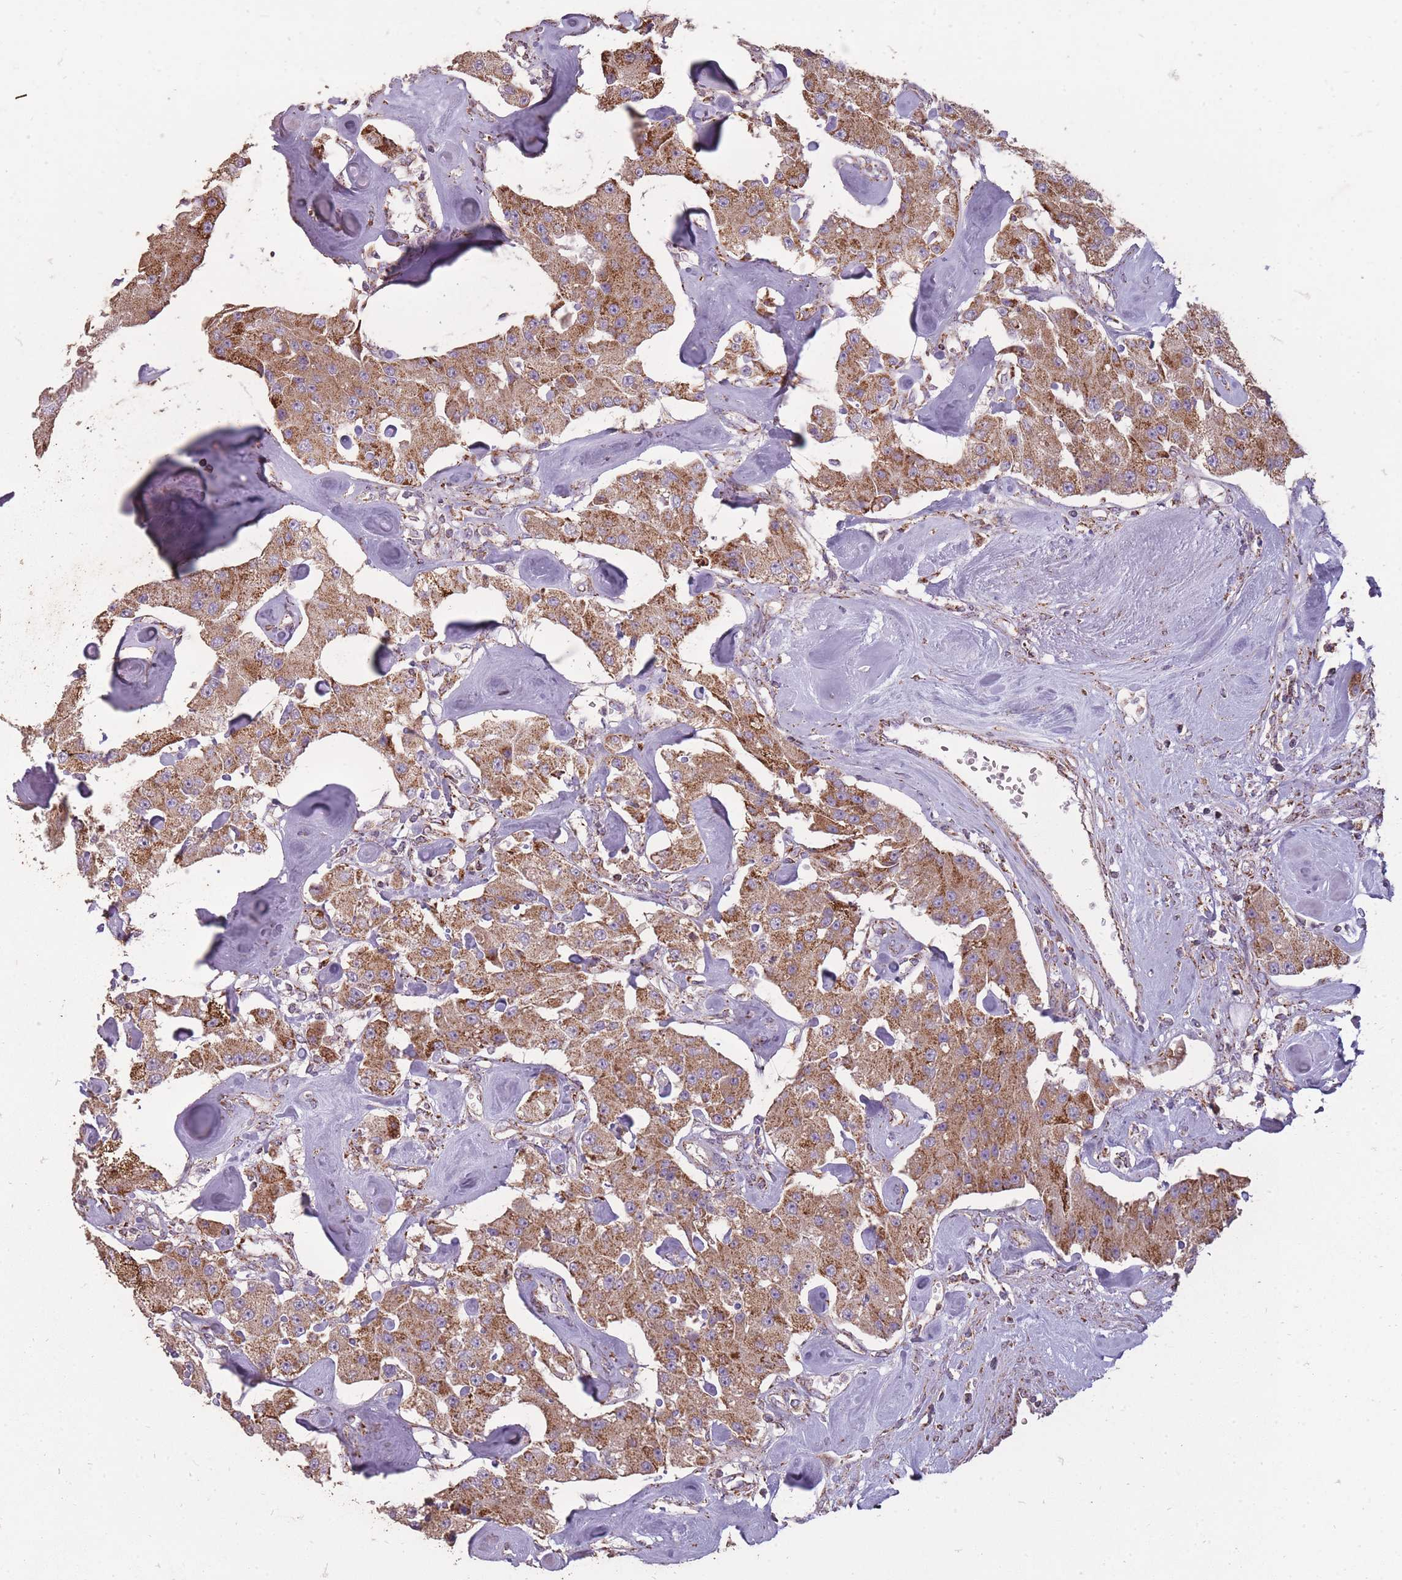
{"staining": {"intensity": "strong", "quantity": ">75%", "location": "cytoplasmic/membranous"}, "tissue": "carcinoid", "cell_type": "Tumor cells", "image_type": "cancer", "snomed": [{"axis": "morphology", "description": "Carcinoid, malignant, NOS"}, {"axis": "topography", "description": "Pancreas"}], "caption": "Immunohistochemical staining of human carcinoid (malignant) shows high levels of strong cytoplasmic/membranous staining in about >75% of tumor cells. The protein is stained brown, and the nuclei are stained in blue (DAB IHC with brightfield microscopy, high magnification).", "gene": "CNOT8", "patient": {"sex": "male", "age": 41}}